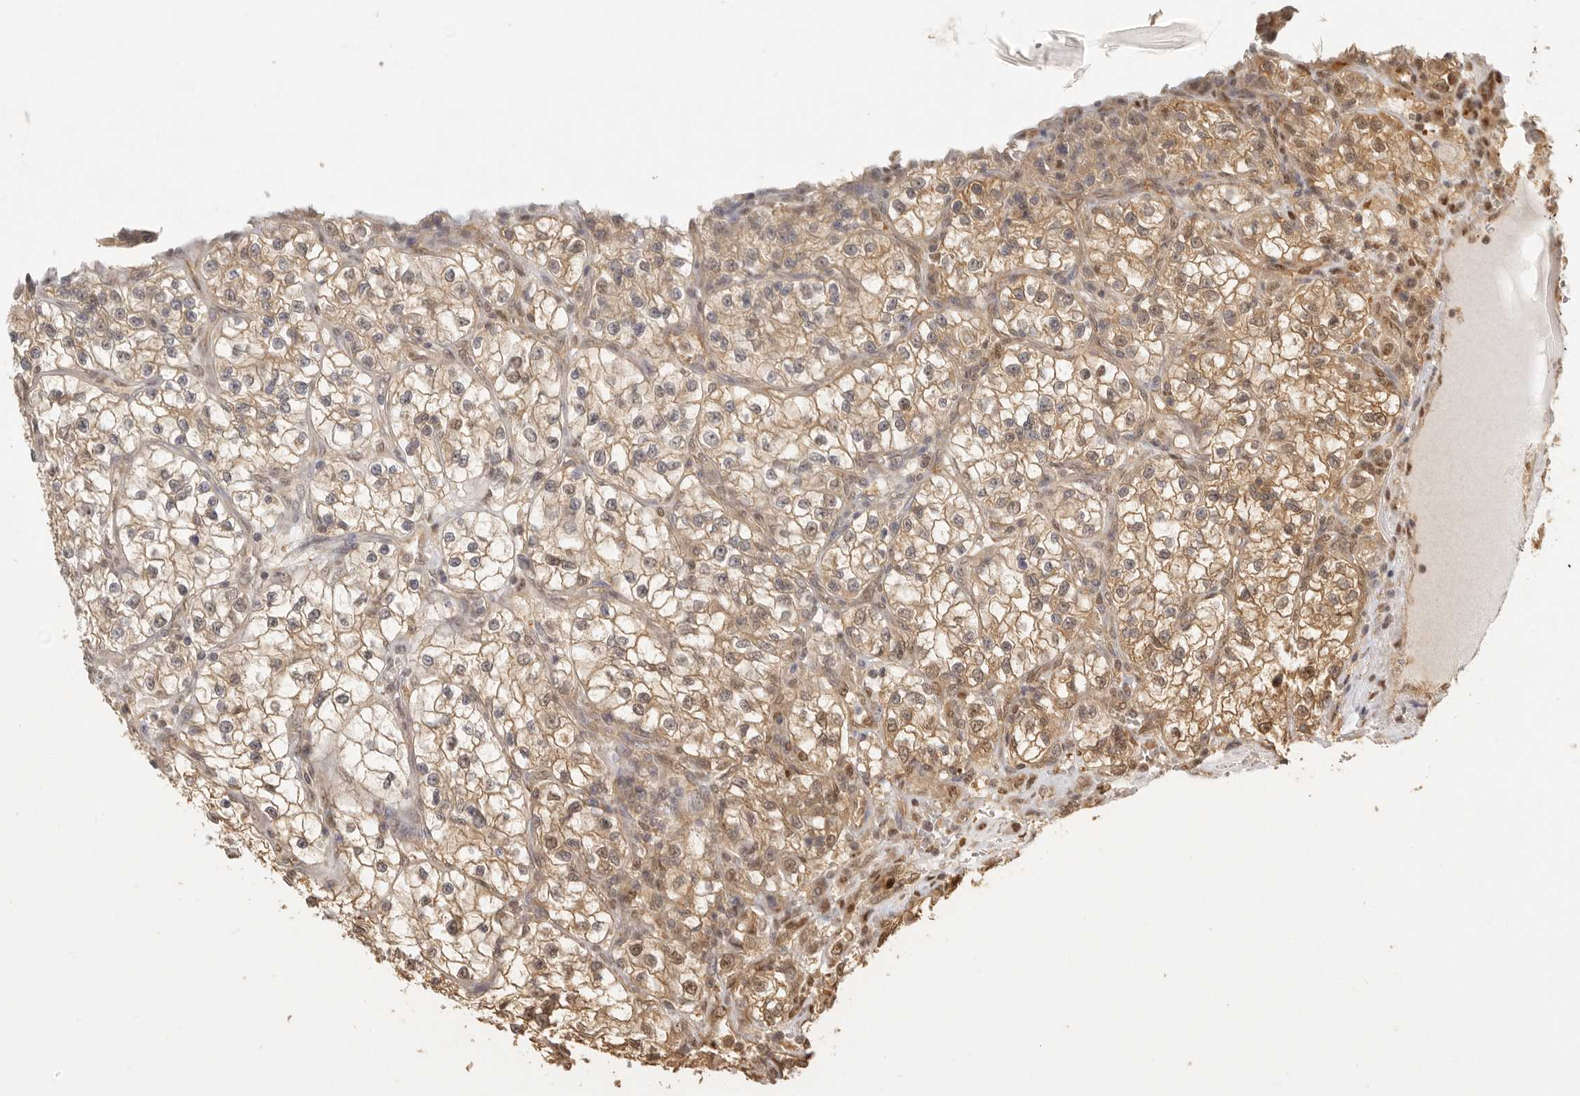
{"staining": {"intensity": "moderate", "quantity": ">75%", "location": "cytoplasmic/membranous,nuclear"}, "tissue": "renal cancer", "cell_type": "Tumor cells", "image_type": "cancer", "snomed": [{"axis": "morphology", "description": "Adenocarcinoma, NOS"}, {"axis": "topography", "description": "Kidney"}], "caption": "Immunohistochemistry (IHC) of renal adenocarcinoma shows medium levels of moderate cytoplasmic/membranous and nuclear staining in approximately >75% of tumor cells. (DAB (3,3'-diaminobenzidine) IHC with brightfield microscopy, high magnification).", "gene": "PSMA5", "patient": {"sex": "female", "age": 57}}